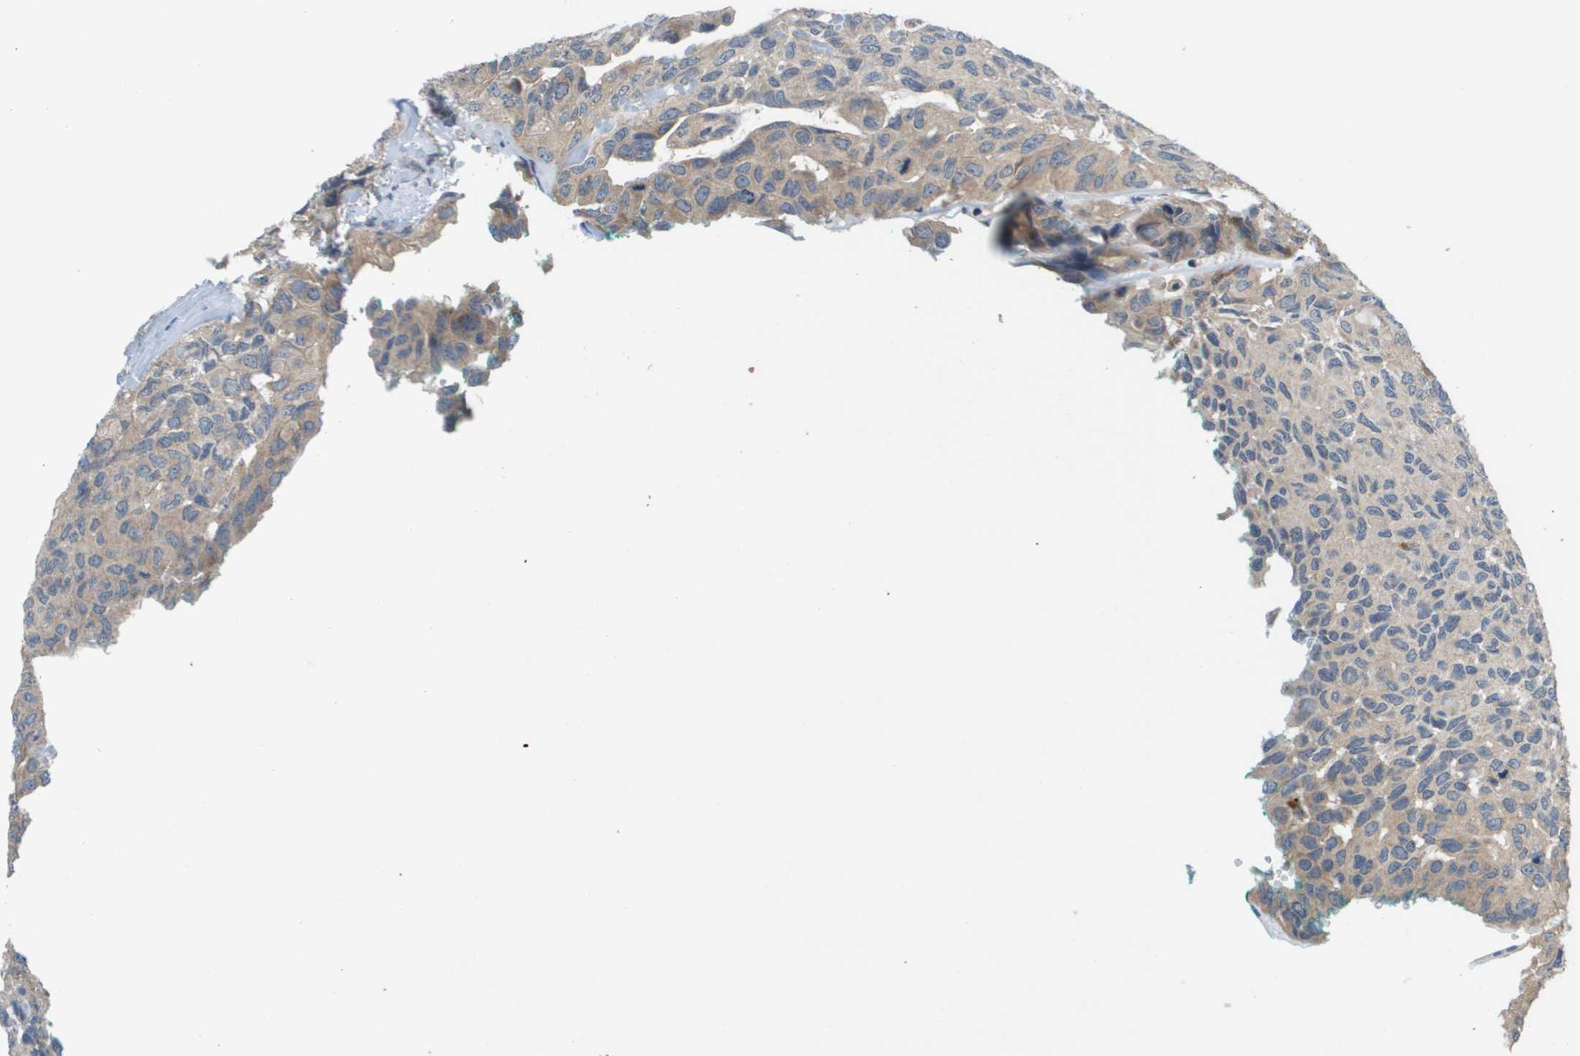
{"staining": {"intensity": "weak", "quantity": "<25%", "location": "cytoplasmic/membranous"}, "tissue": "head and neck cancer", "cell_type": "Tumor cells", "image_type": "cancer", "snomed": [{"axis": "morphology", "description": "Adenocarcinoma, NOS"}, {"axis": "topography", "description": "Salivary gland, NOS"}, {"axis": "topography", "description": "Head-Neck"}], "caption": "A photomicrograph of head and neck cancer stained for a protein shows no brown staining in tumor cells.", "gene": "SLC25A20", "patient": {"sex": "female", "age": 76}}